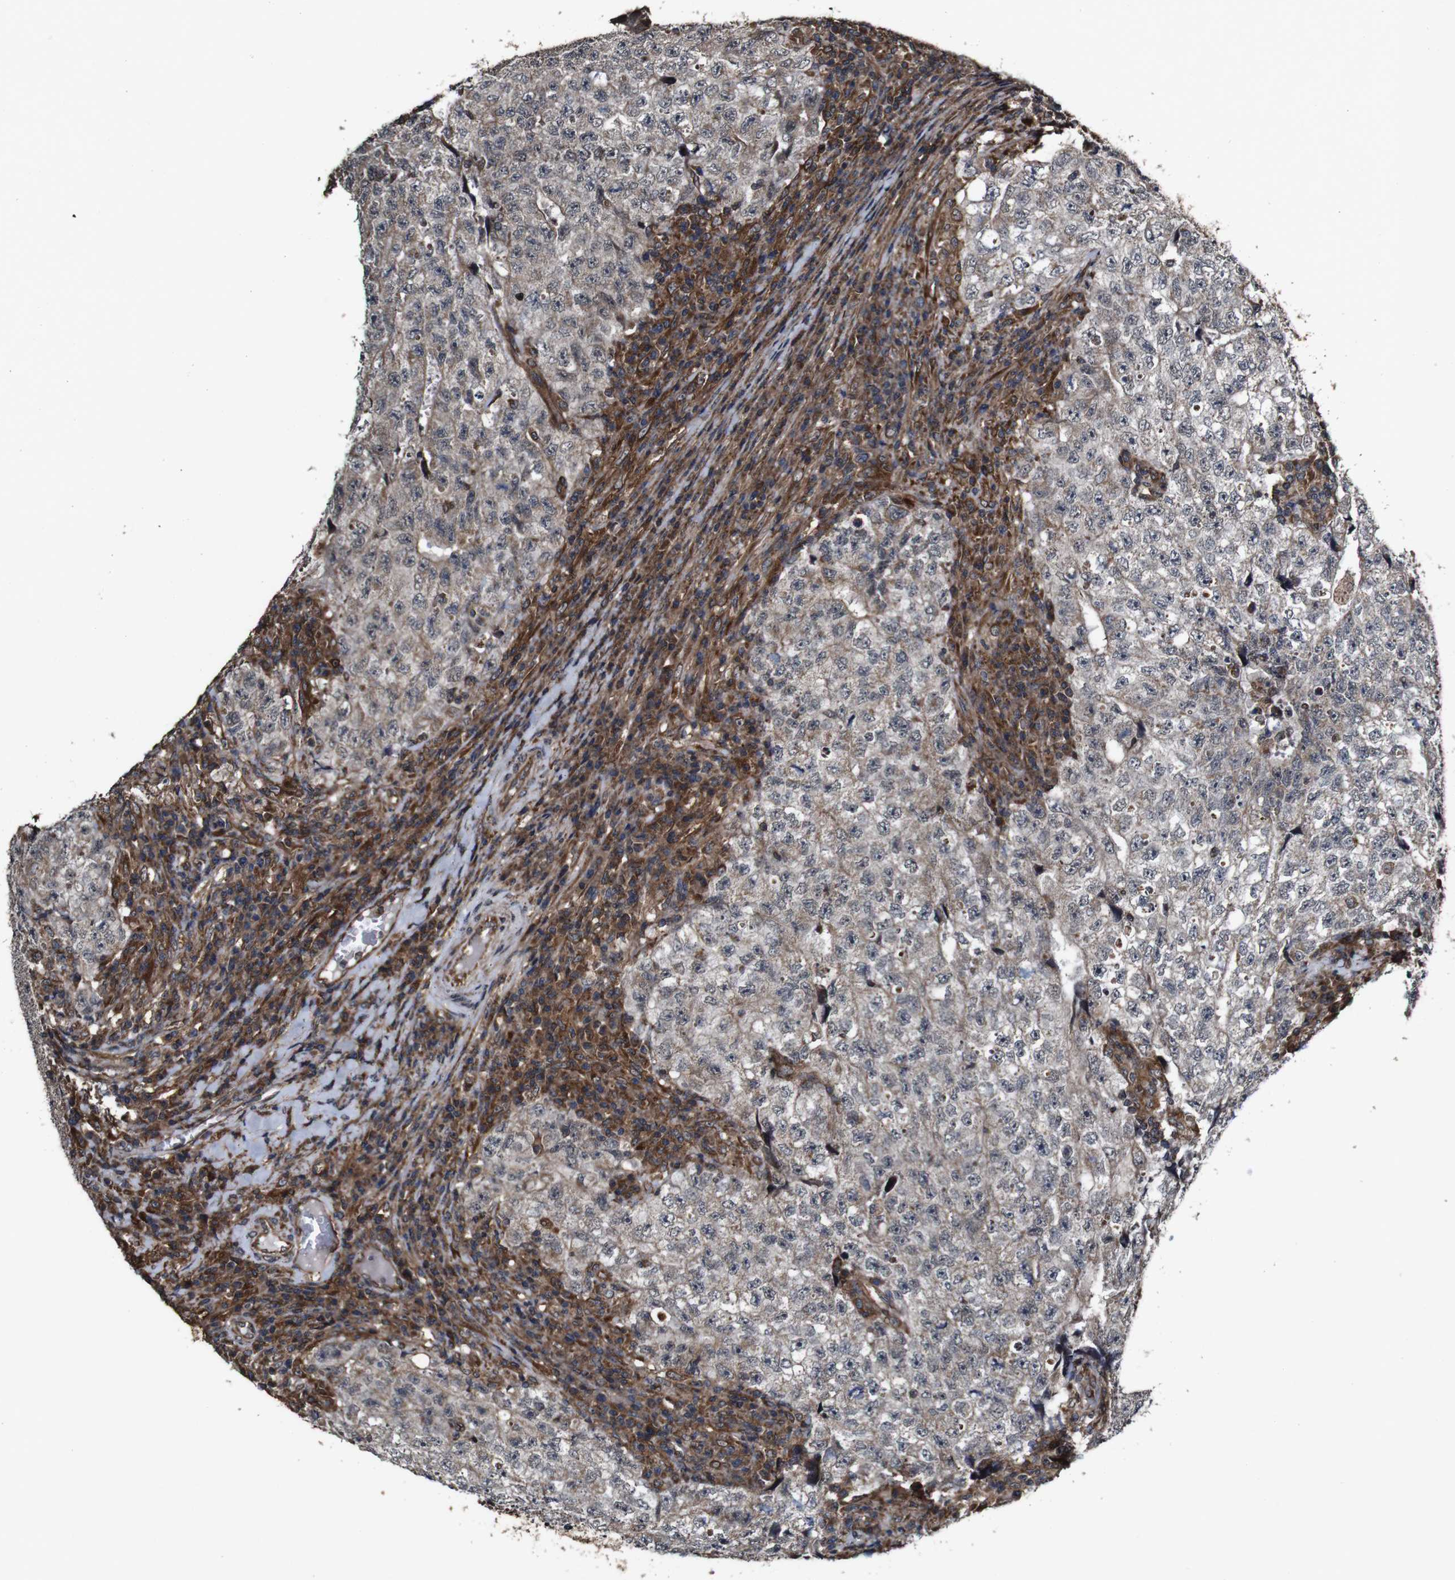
{"staining": {"intensity": "moderate", "quantity": "25%-75%", "location": "cytoplasmic/membranous"}, "tissue": "testis cancer", "cell_type": "Tumor cells", "image_type": "cancer", "snomed": [{"axis": "morphology", "description": "Necrosis, NOS"}, {"axis": "morphology", "description": "Carcinoma, Embryonal, NOS"}, {"axis": "topography", "description": "Testis"}], "caption": "Testis embryonal carcinoma was stained to show a protein in brown. There is medium levels of moderate cytoplasmic/membranous expression in about 25%-75% of tumor cells.", "gene": "BTN3A3", "patient": {"sex": "male", "age": 19}}